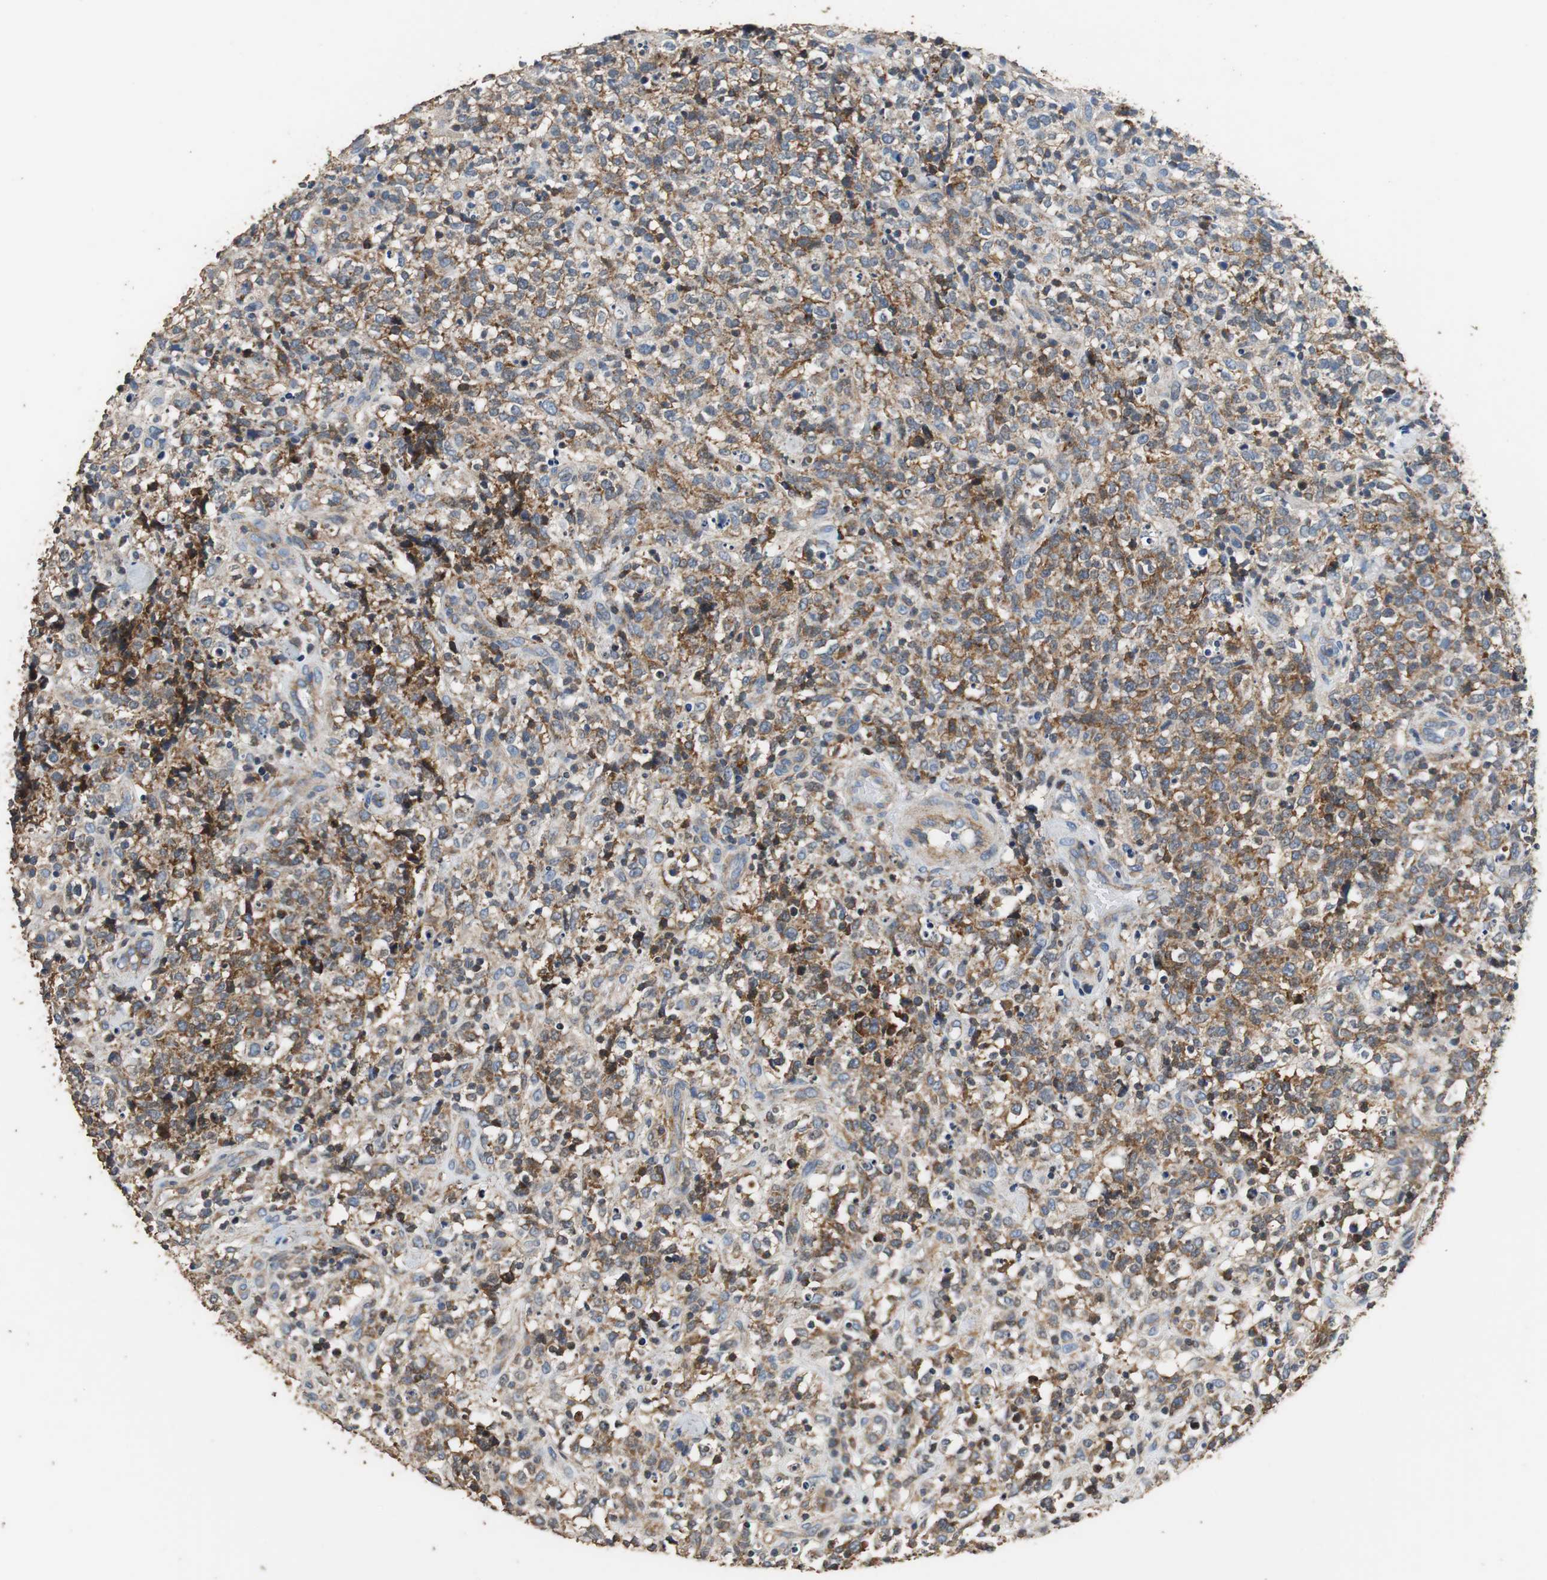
{"staining": {"intensity": "moderate", "quantity": "25%-75%", "location": "cytoplasmic/membranous"}, "tissue": "lymphoma", "cell_type": "Tumor cells", "image_type": "cancer", "snomed": [{"axis": "morphology", "description": "Malignant lymphoma, non-Hodgkin's type, High grade"}, {"axis": "topography", "description": "Lymph node"}], "caption": "Tumor cells reveal medium levels of moderate cytoplasmic/membranous positivity in about 25%-75% of cells in malignant lymphoma, non-Hodgkin's type (high-grade).", "gene": "PRKRA", "patient": {"sex": "female", "age": 73}}